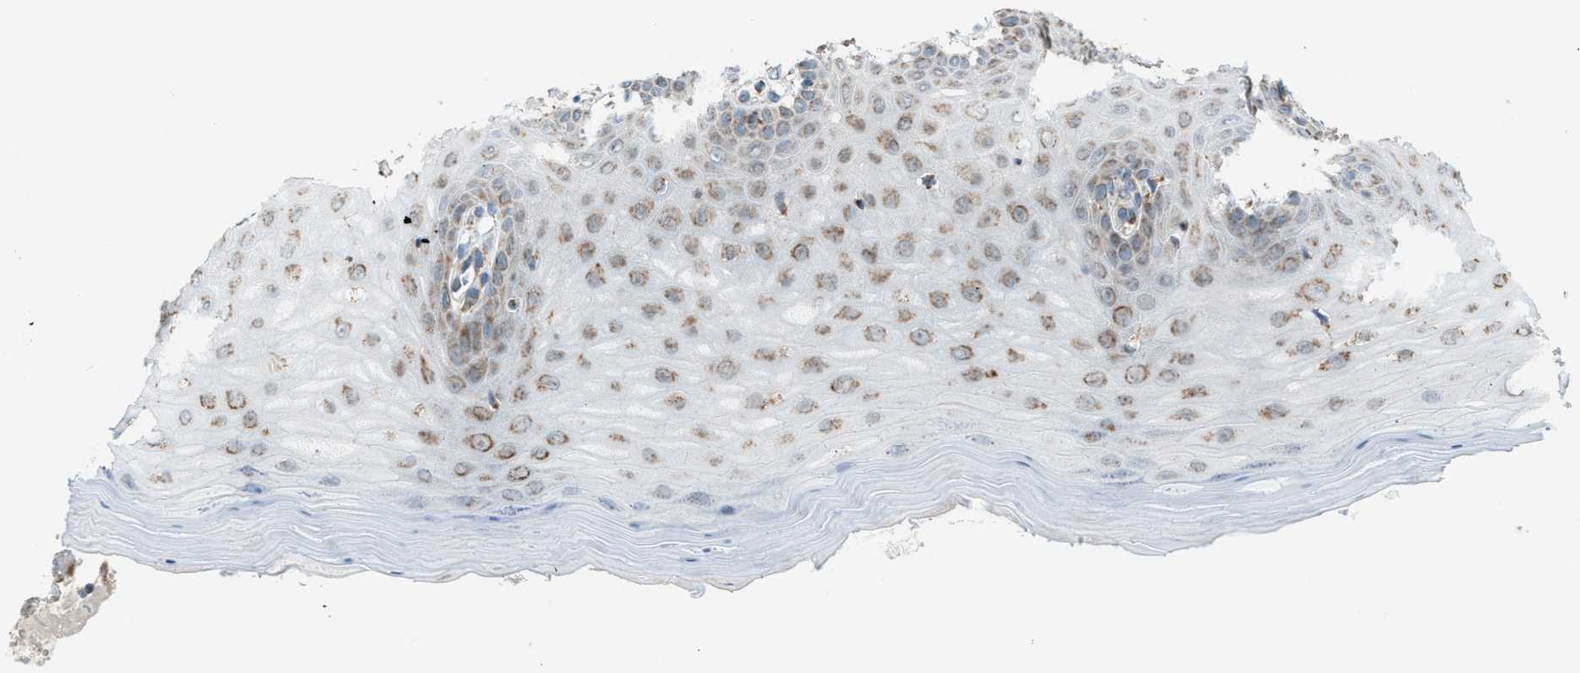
{"staining": {"intensity": "moderate", "quantity": ">75%", "location": "cytoplasmic/membranous"}, "tissue": "cervix", "cell_type": "Glandular cells", "image_type": "normal", "snomed": [{"axis": "morphology", "description": "Normal tissue, NOS"}, {"axis": "topography", "description": "Cervix"}], "caption": "An image showing moderate cytoplasmic/membranous positivity in about >75% of glandular cells in normal cervix, as visualized by brown immunohistochemical staining.", "gene": "SRM", "patient": {"sex": "female", "age": 55}}